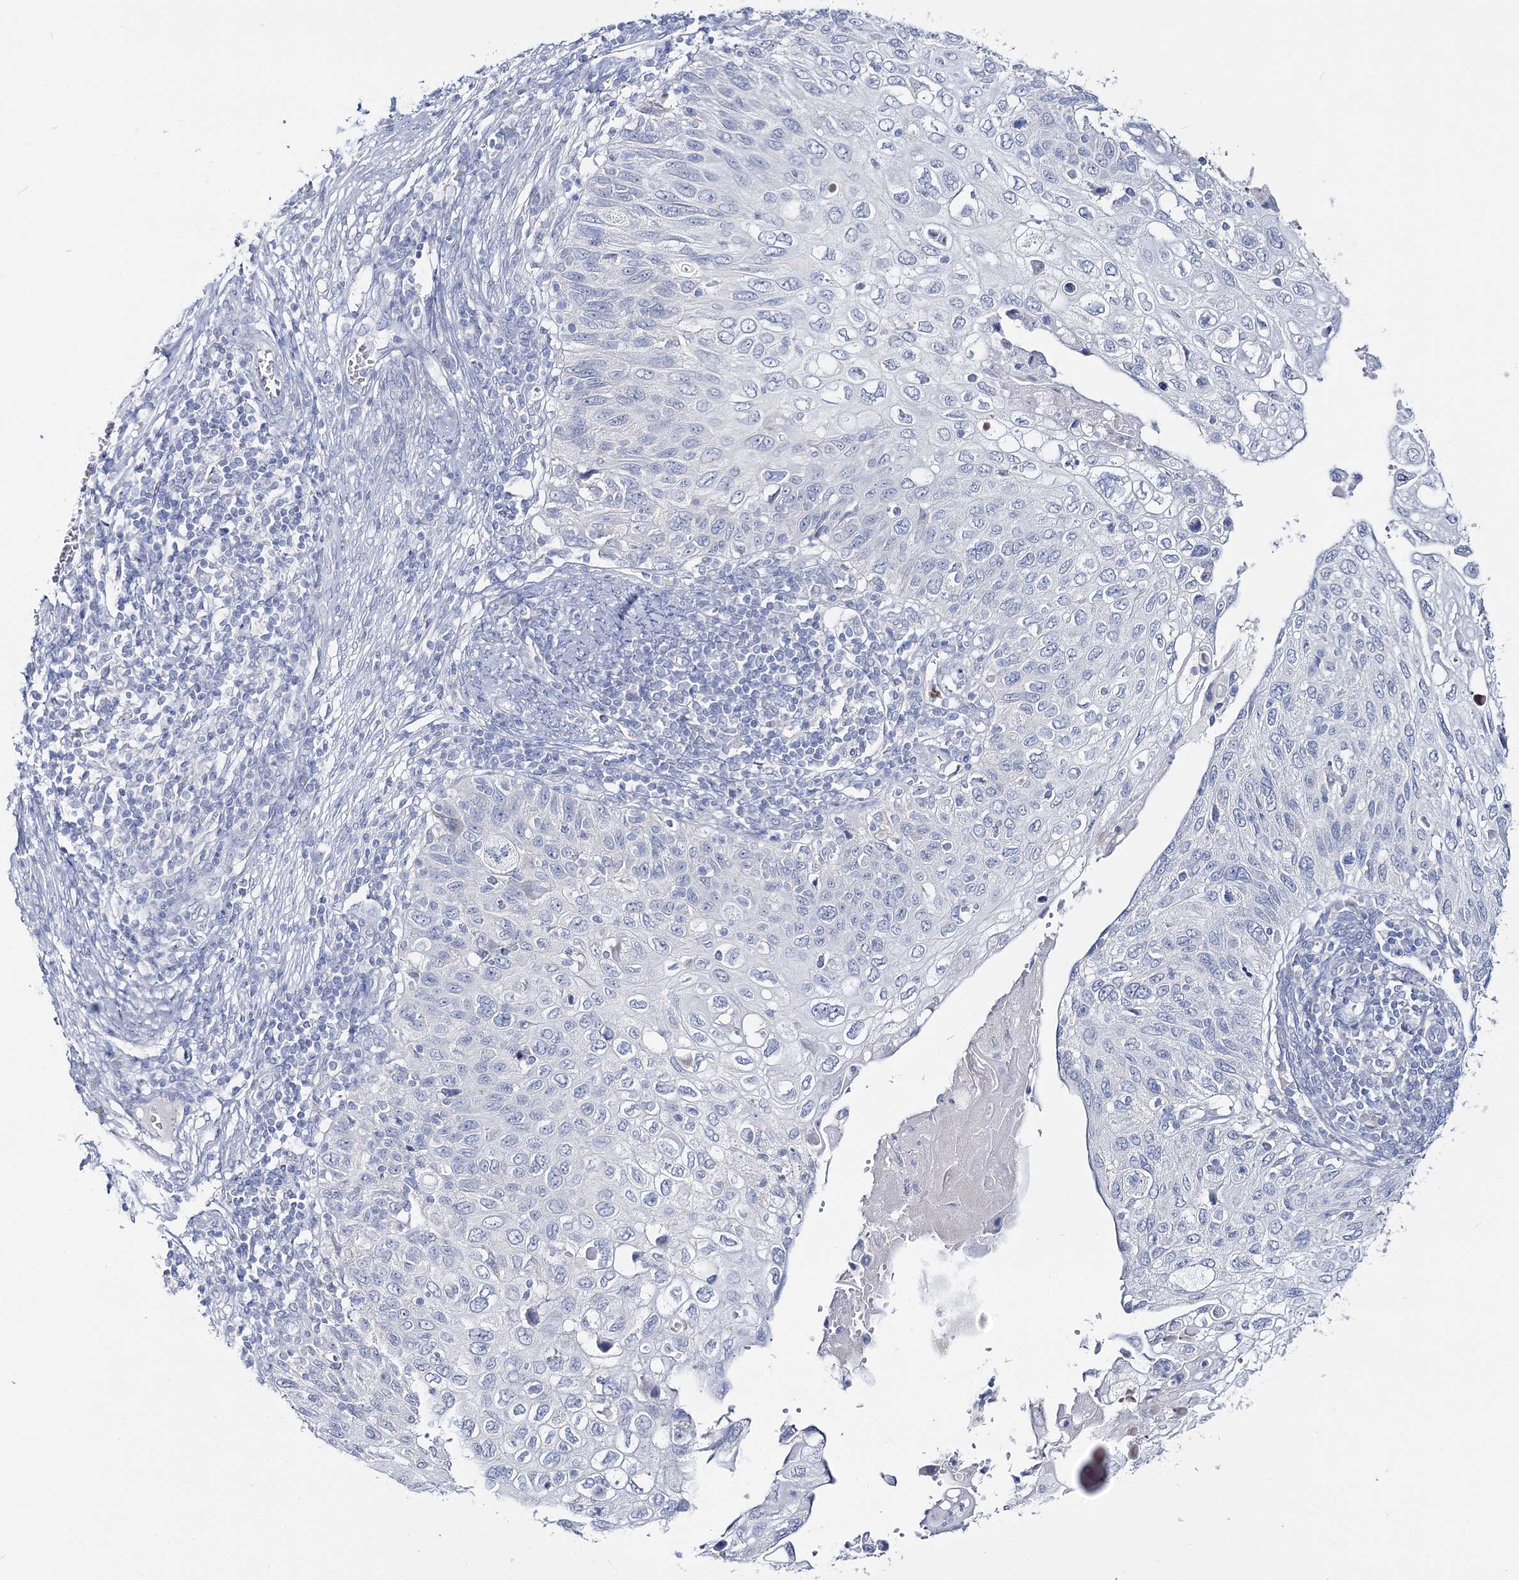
{"staining": {"intensity": "negative", "quantity": "none", "location": "none"}, "tissue": "cervical cancer", "cell_type": "Tumor cells", "image_type": "cancer", "snomed": [{"axis": "morphology", "description": "Squamous cell carcinoma, NOS"}, {"axis": "topography", "description": "Cervix"}], "caption": "High power microscopy histopathology image of an immunohistochemistry micrograph of cervical cancer, revealing no significant expression in tumor cells.", "gene": "CYP3A4", "patient": {"sex": "female", "age": 70}}